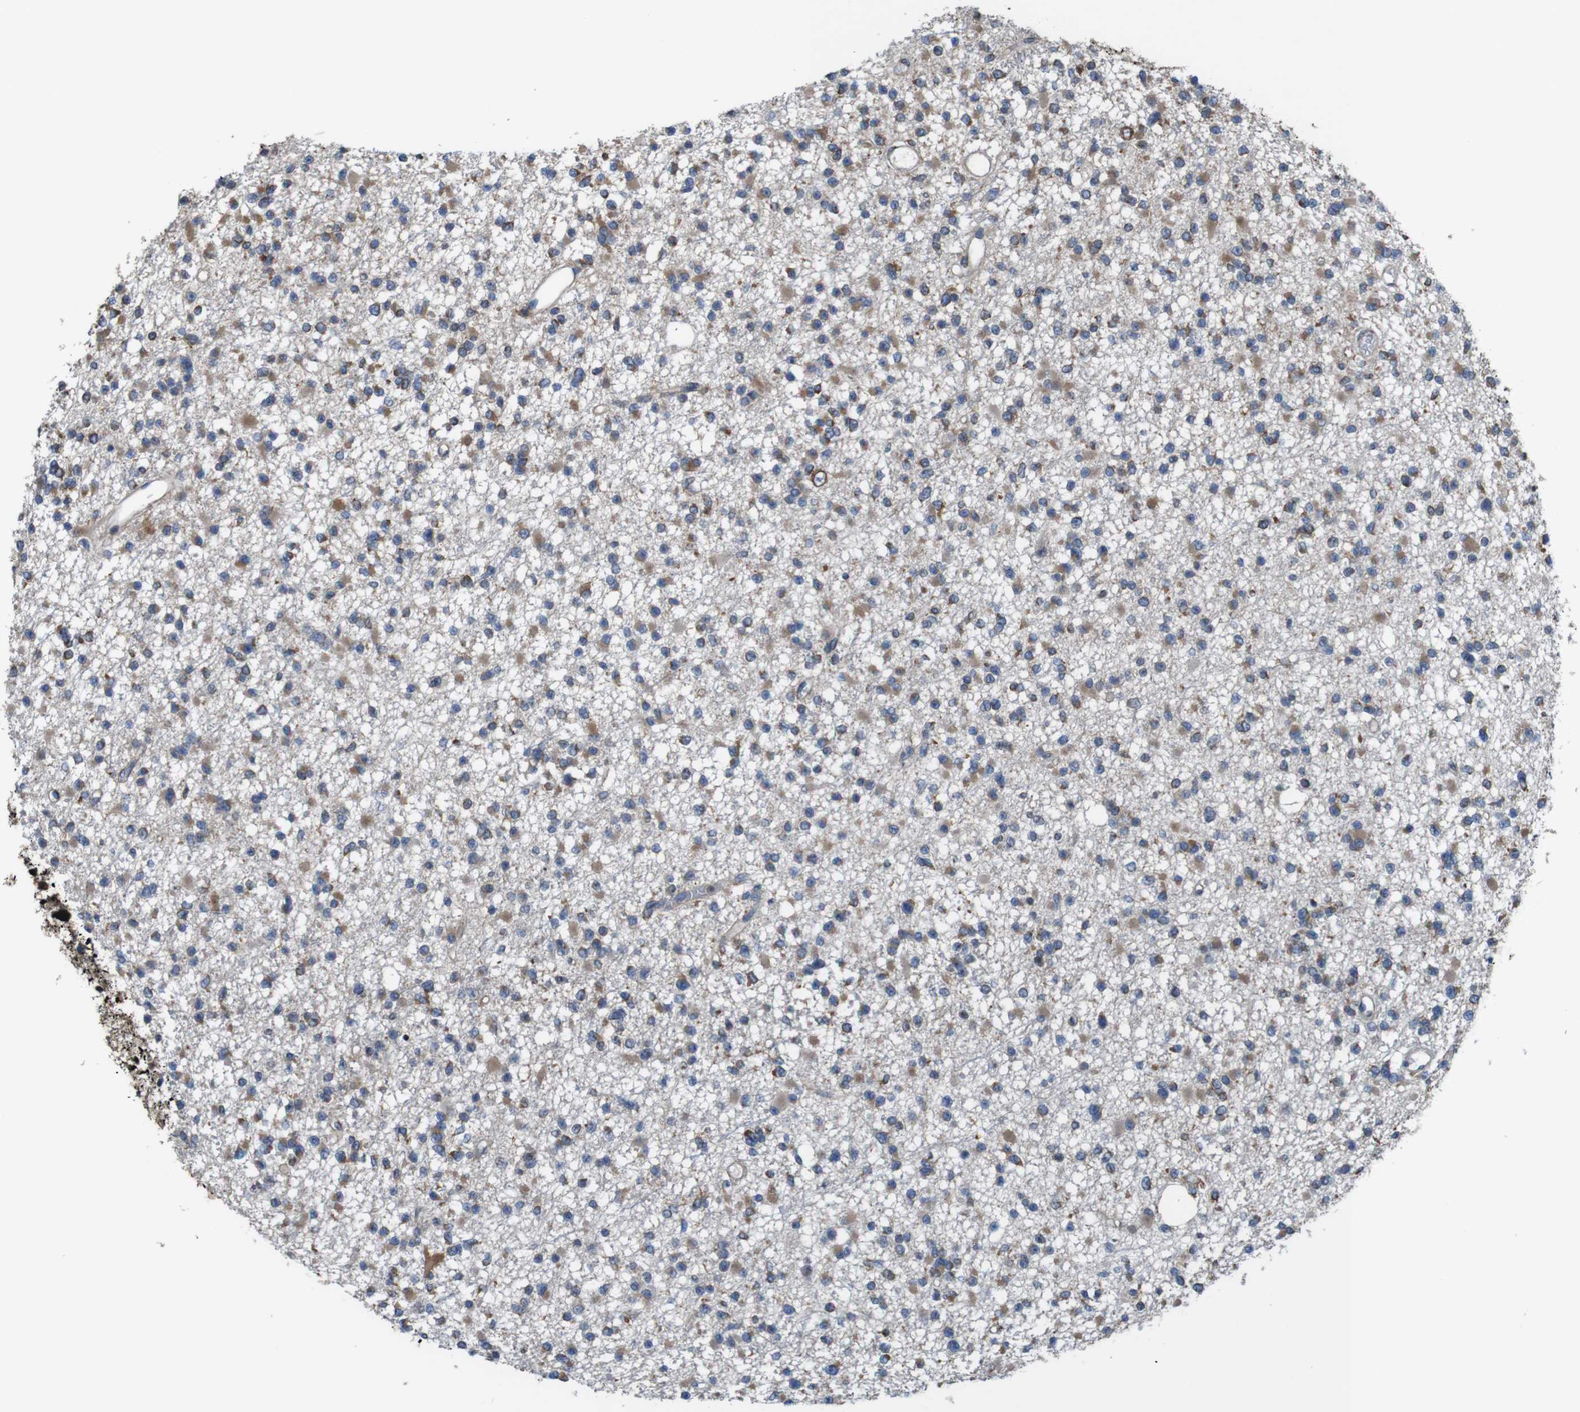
{"staining": {"intensity": "weak", "quantity": "25%-75%", "location": "cytoplasmic/membranous"}, "tissue": "glioma", "cell_type": "Tumor cells", "image_type": "cancer", "snomed": [{"axis": "morphology", "description": "Glioma, malignant, Low grade"}, {"axis": "topography", "description": "Brain"}], "caption": "The micrograph demonstrates a brown stain indicating the presence of a protein in the cytoplasmic/membranous of tumor cells in malignant low-grade glioma.", "gene": "UGGT1", "patient": {"sex": "female", "age": 22}}